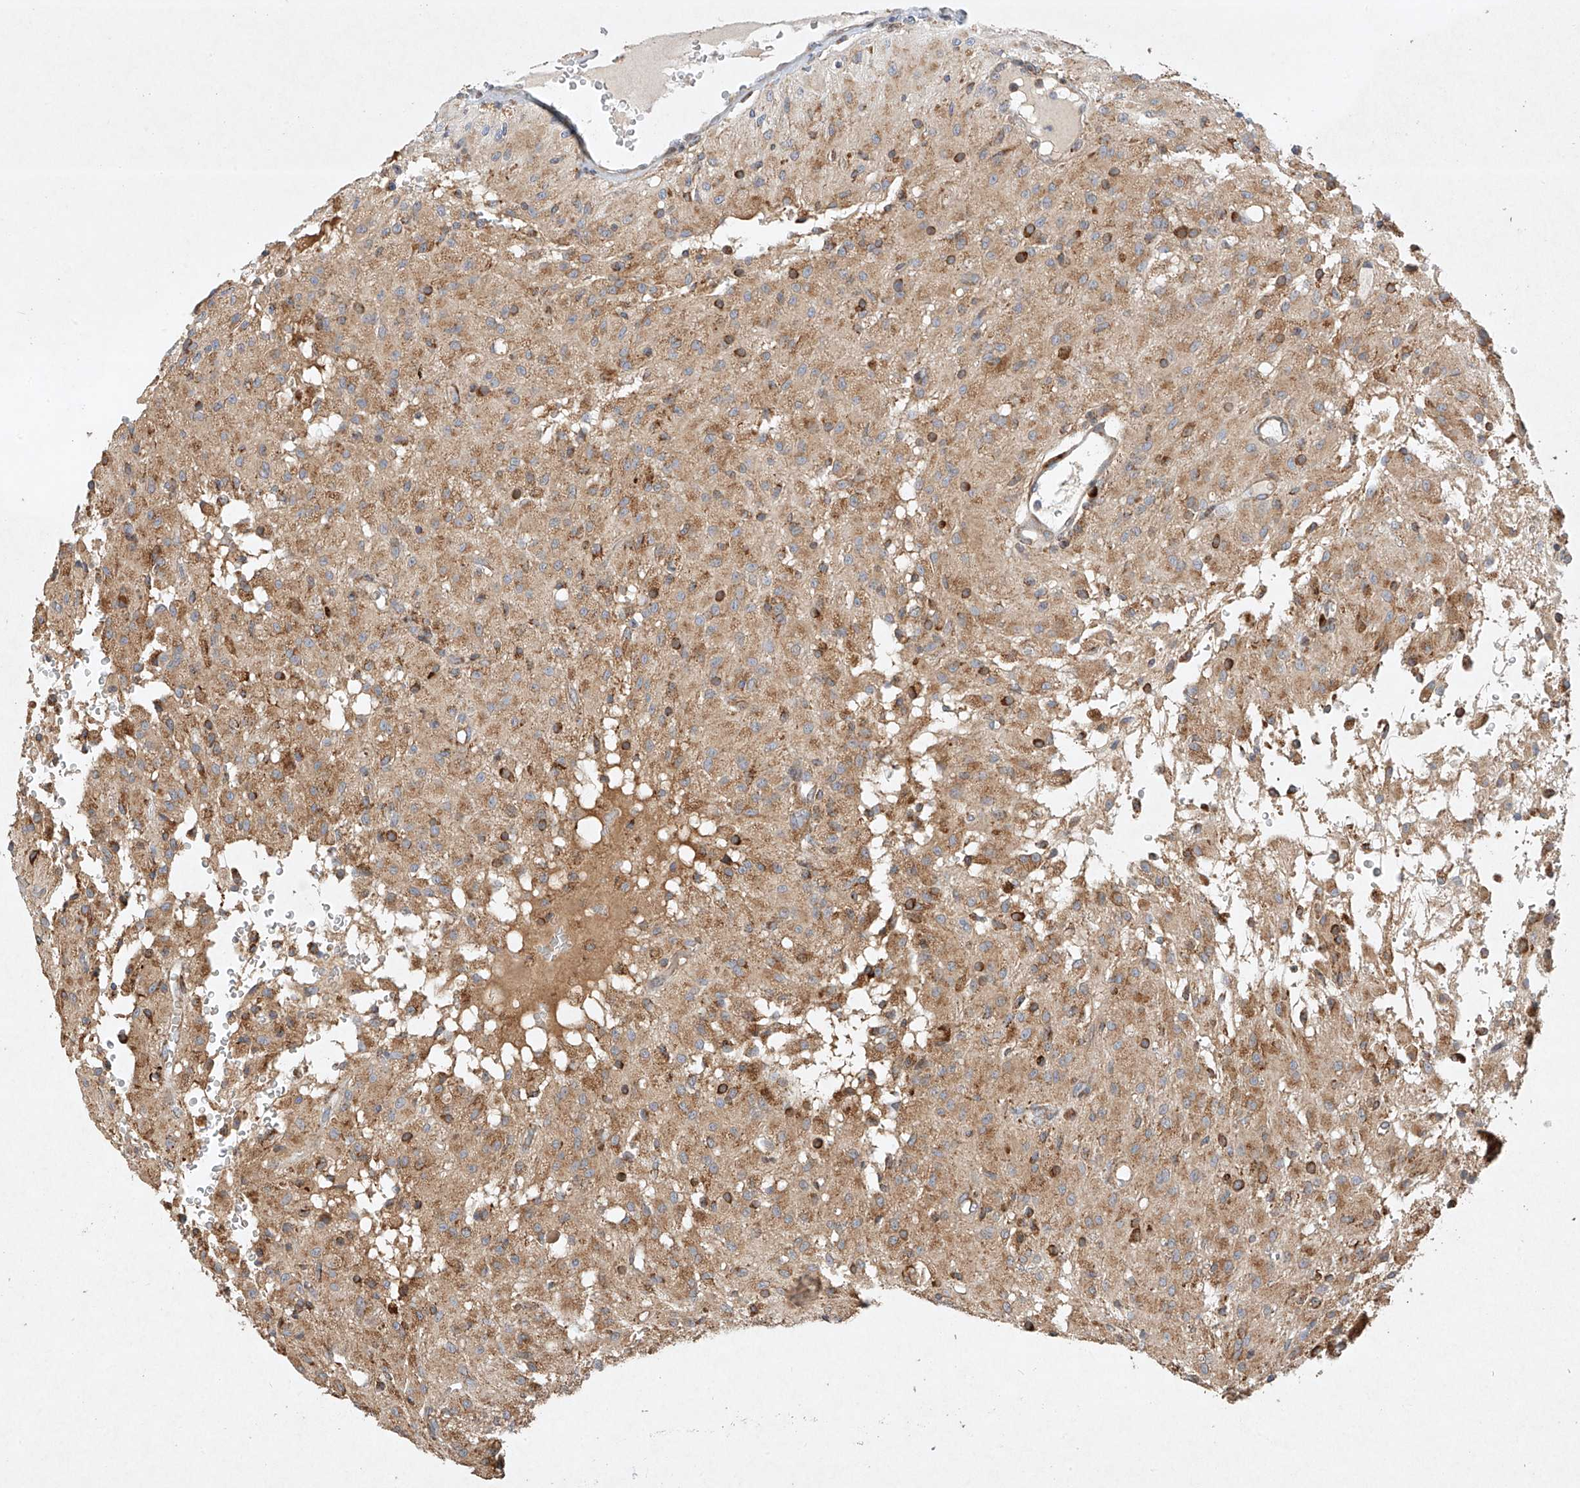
{"staining": {"intensity": "moderate", "quantity": ">75%", "location": "cytoplasmic/membranous"}, "tissue": "glioma", "cell_type": "Tumor cells", "image_type": "cancer", "snomed": [{"axis": "morphology", "description": "Glioma, malignant, High grade"}, {"axis": "topography", "description": "Brain"}], "caption": "Immunohistochemistry (IHC) staining of malignant glioma (high-grade), which shows medium levels of moderate cytoplasmic/membranous expression in about >75% of tumor cells indicating moderate cytoplasmic/membranous protein expression. The staining was performed using DAB (3,3'-diaminobenzidine) (brown) for protein detection and nuclei were counterstained in hematoxylin (blue).", "gene": "SEMA3B", "patient": {"sex": "female", "age": 59}}